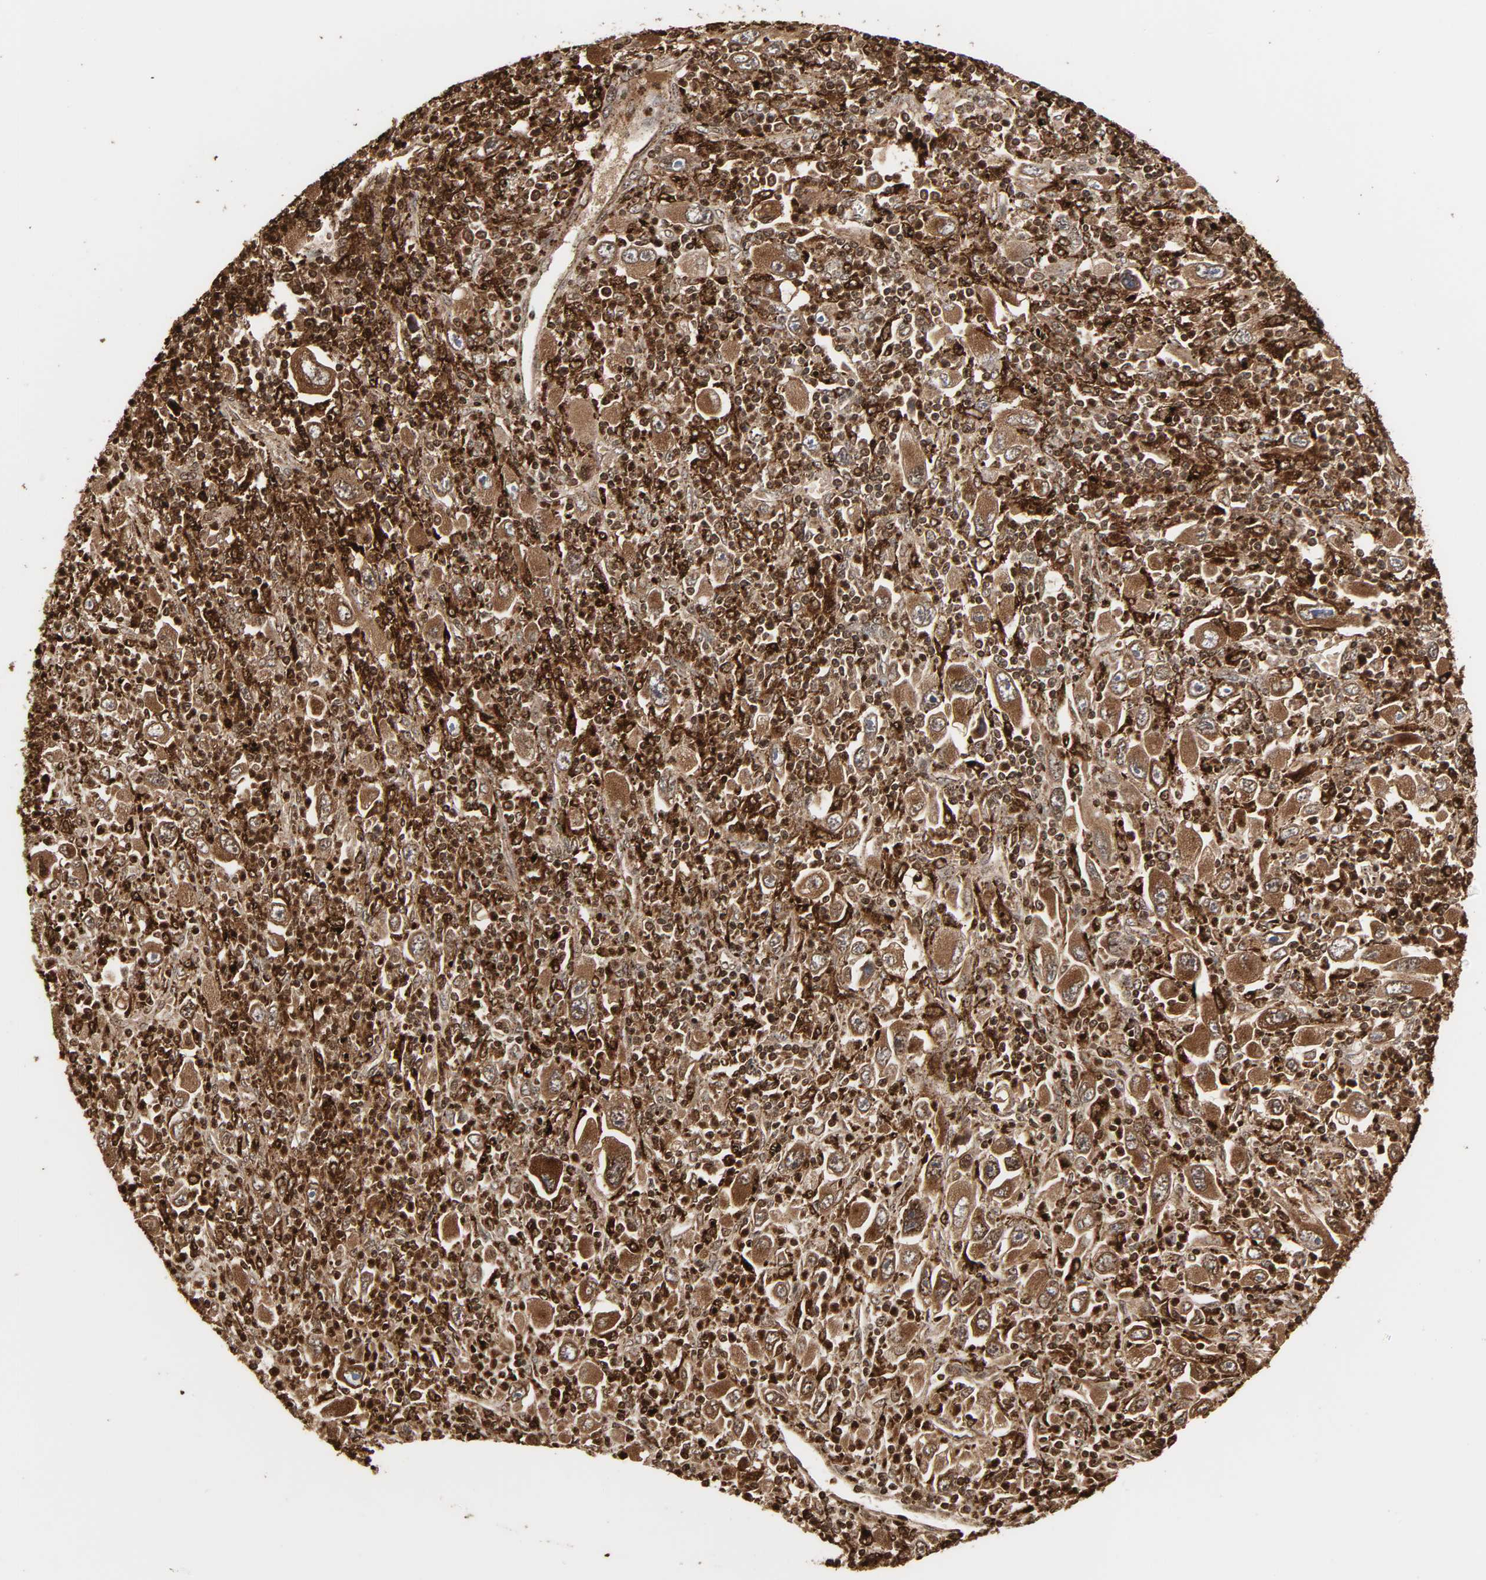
{"staining": {"intensity": "moderate", "quantity": ">75%", "location": "cytoplasmic/membranous"}, "tissue": "melanoma", "cell_type": "Tumor cells", "image_type": "cancer", "snomed": [{"axis": "morphology", "description": "Malignant melanoma, Metastatic site"}, {"axis": "topography", "description": "Skin"}], "caption": "This histopathology image displays IHC staining of human melanoma, with medium moderate cytoplasmic/membranous staining in approximately >75% of tumor cells.", "gene": "PSAP", "patient": {"sex": "female", "age": 56}}